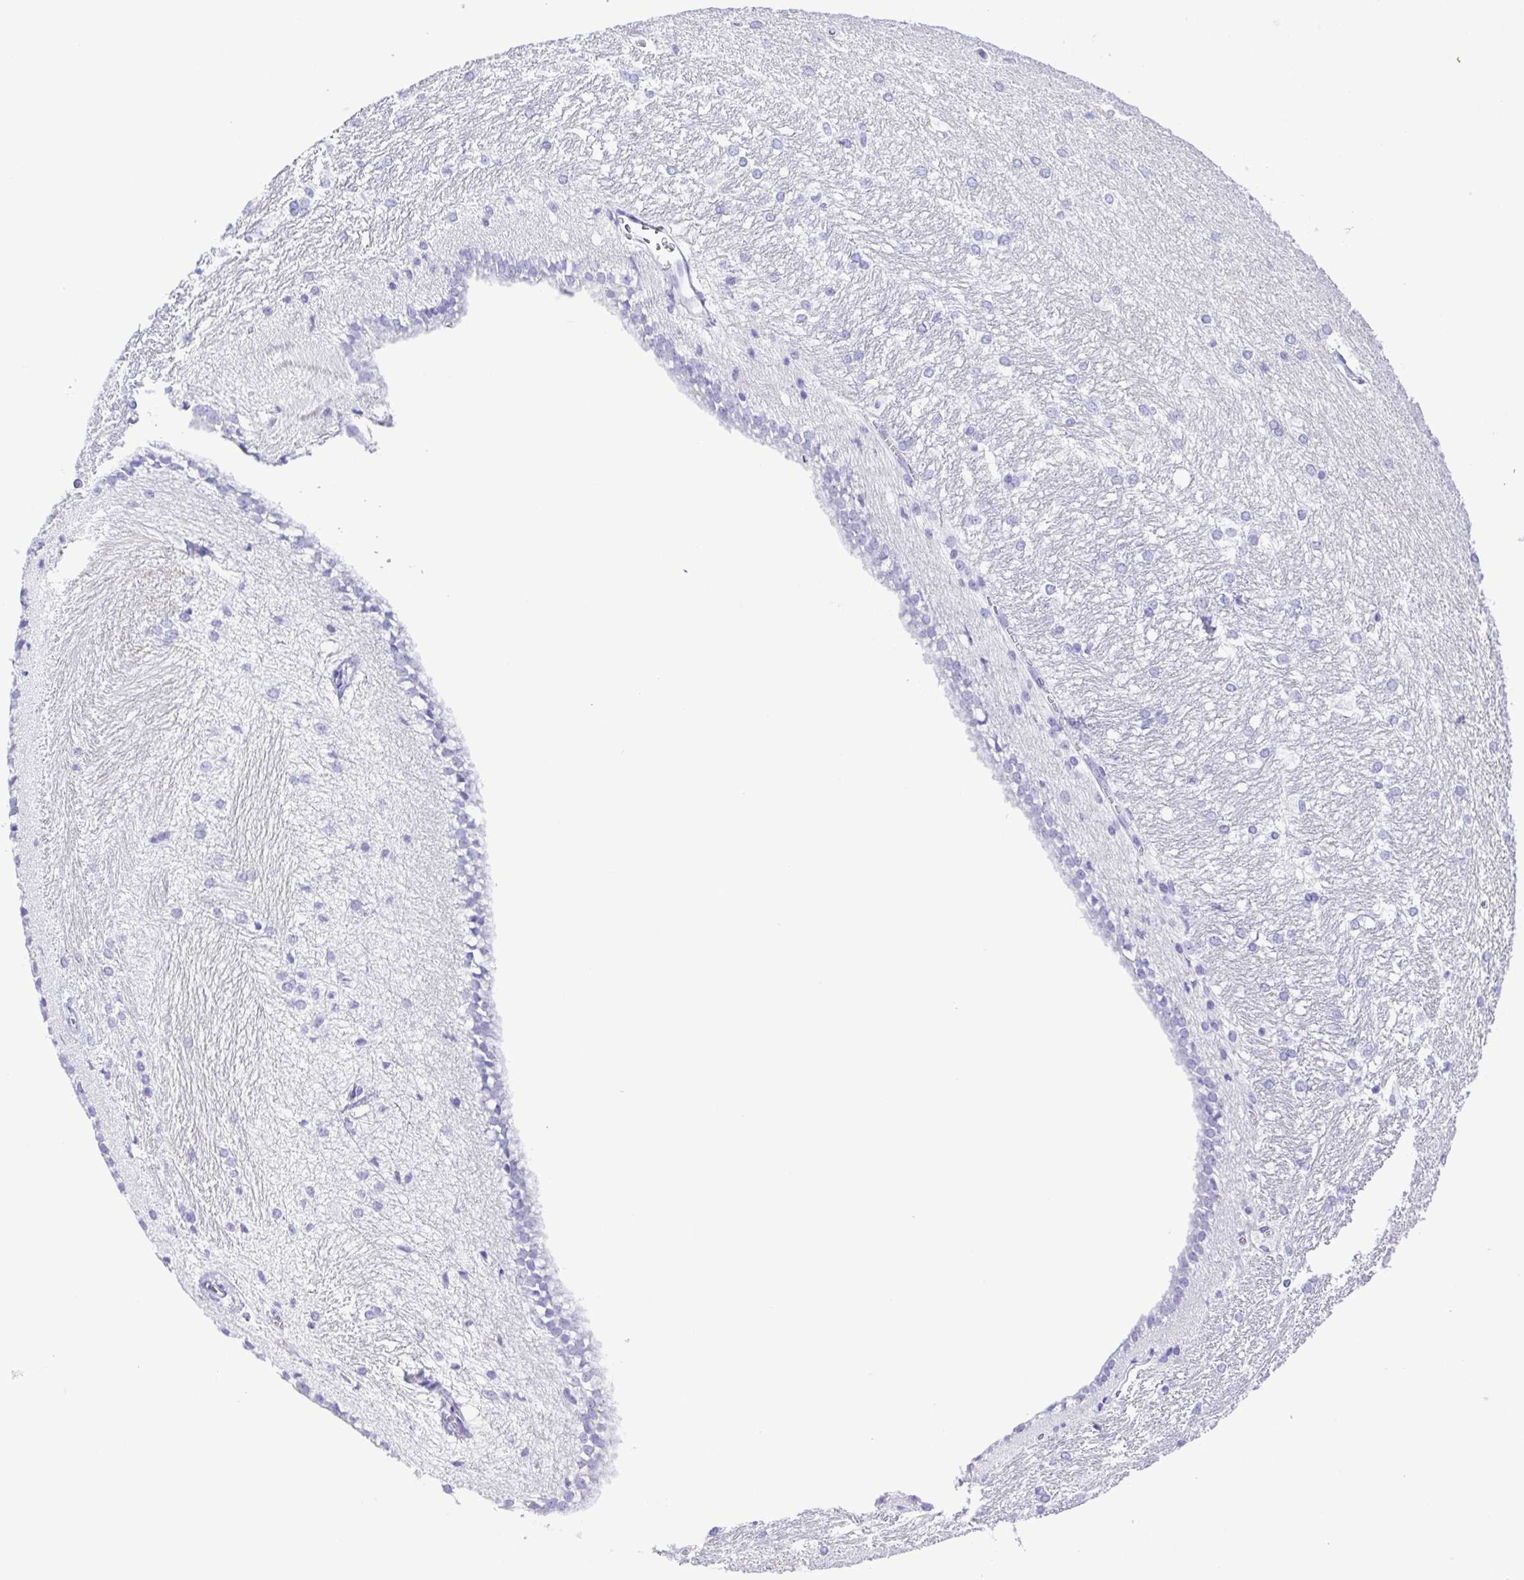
{"staining": {"intensity": "negative", "quantity": "none", "location": "none"}, "tissue": "hippocampus", "cell_type": "Glial cells", "image_type": "normal", "snomed": [{"axis": "morphology", "description": "Normal tissue, NOS"}, {"axis": "topography", "description": "Cerebral cortex"}, {"axis": "topography", "description": "Hippocampus"}], "caption": "Immunohistochemistry photomicrograph of unremarkable hippocampus stained for a protein (brown), which displays no positivity in glial cells. (IHC, brightfield microscopy, high magnification).", "gene": "SYT1", "patient": {"sex": "female", "age": 19}}